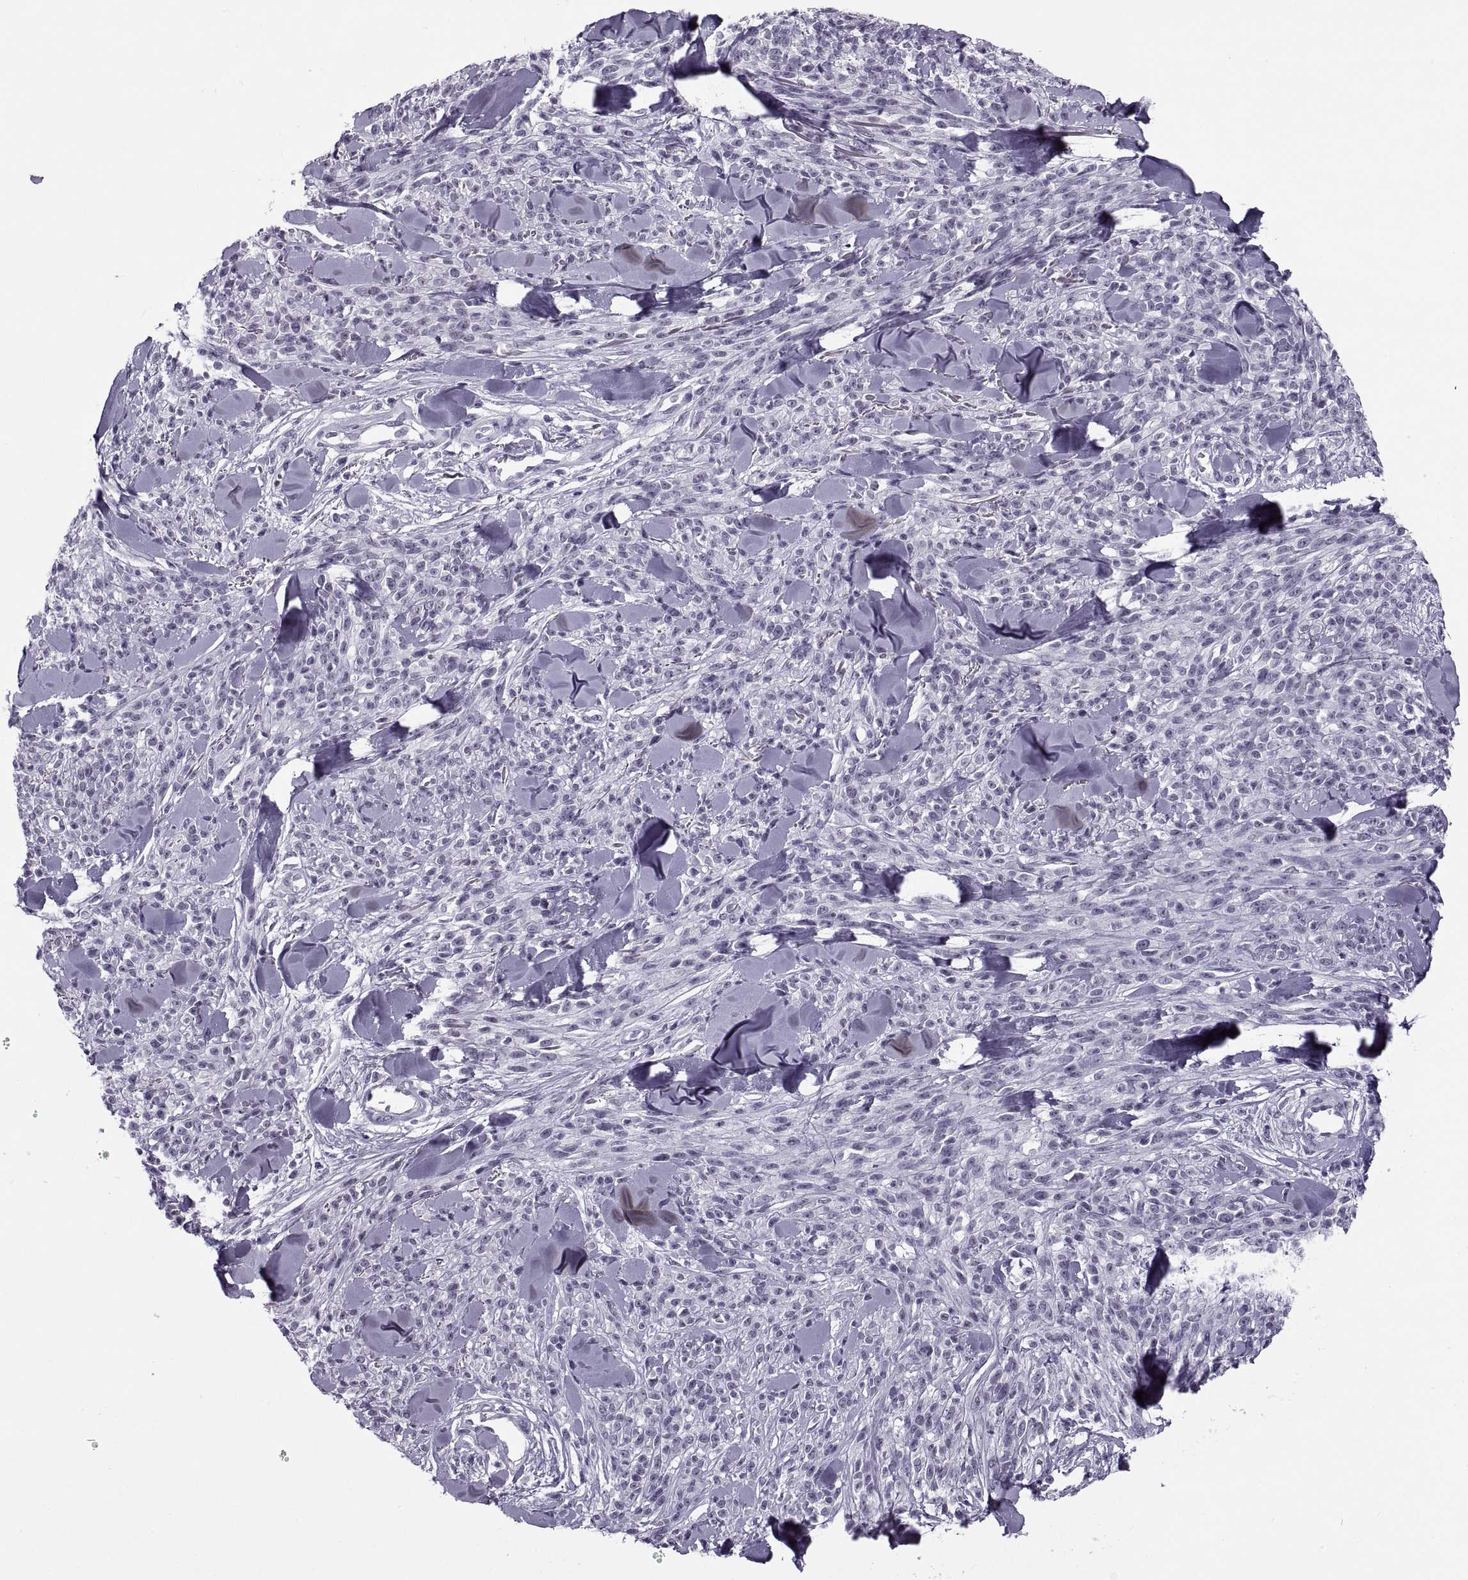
{"staining": {"intensity": "negative", "quantity": "none", "location": "none"}, "tissue": "melanoma", "cell_type": "Tumor cells", "image_type": "cancer", "snomed": [{"axis": "morphology", "description": "Malignant melanoma, NOS"}, {"axis": "topography", "description": "Skin"}, {"axis": "topography", "description": "Skin of trunk"}], "caption": "IHC photomicrograph of human malignant melanoma stained for a protein (brown), which shows no expression in tumor cells.", "gene": "TBC1D3G", "patient": {"sex": "male", "age": 74}}